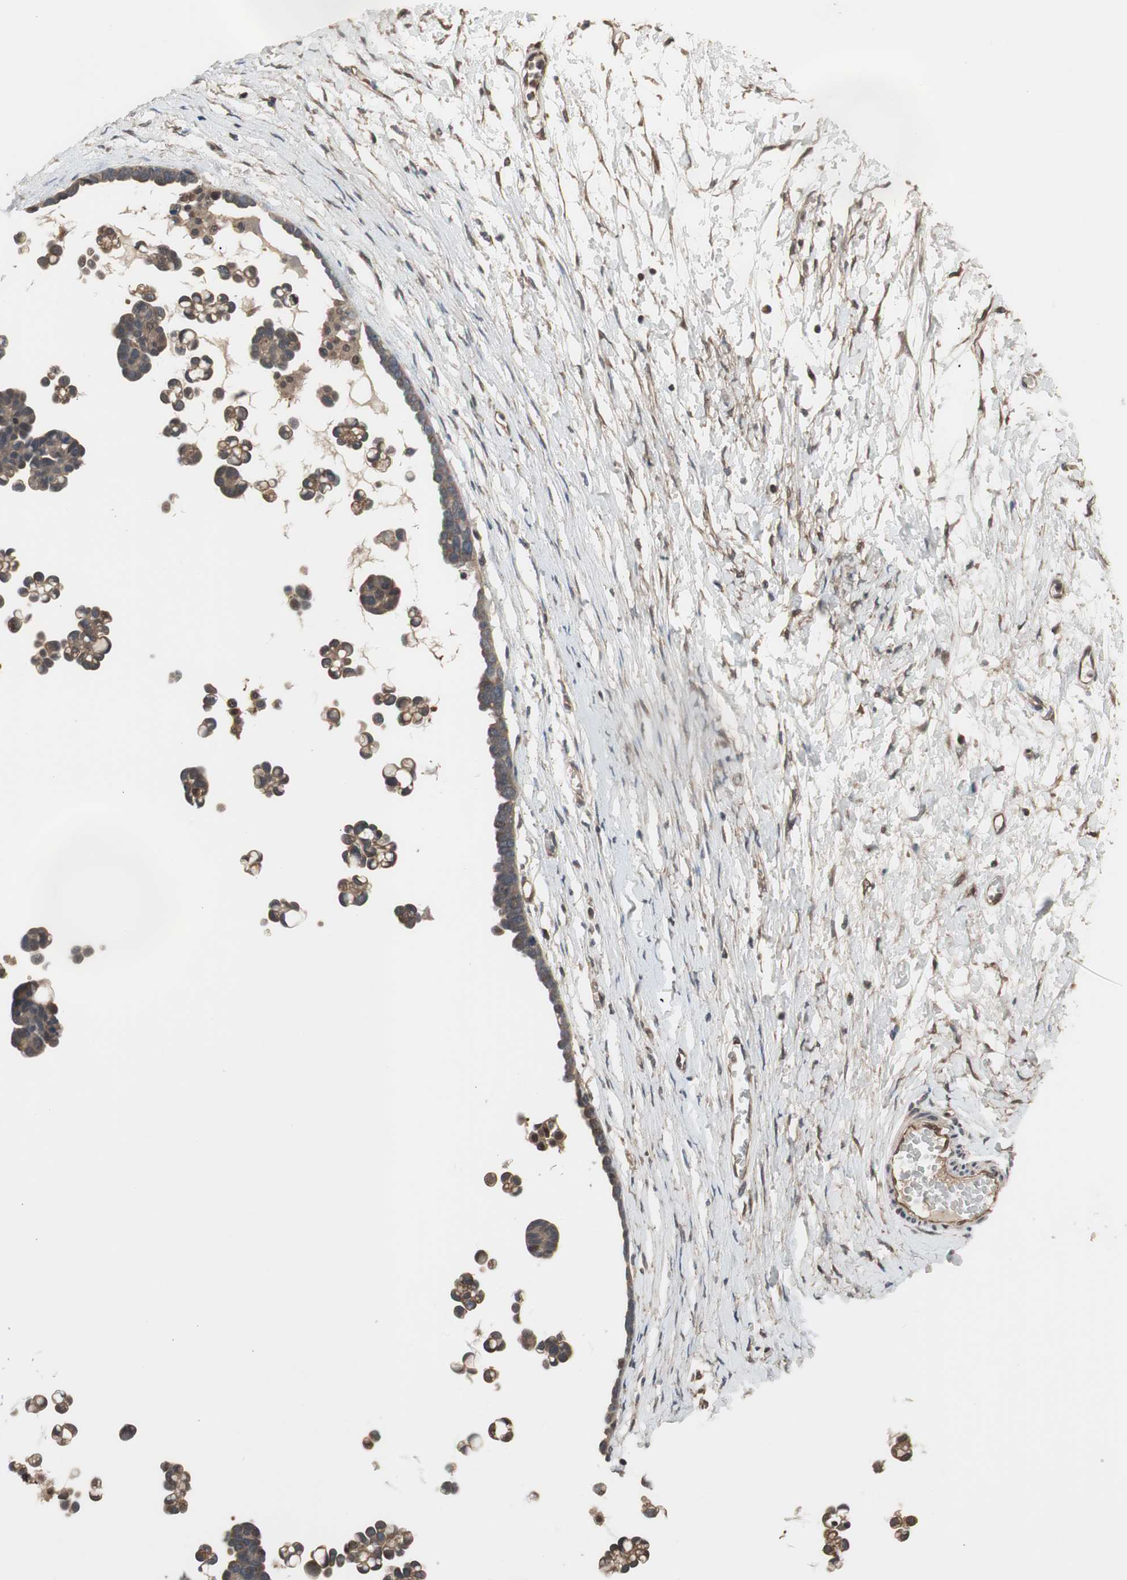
{"staining": {"intensity": "moderate", "quantity": ">75%", "location": "cytoplasmic/membranous"}, "tissue": "ovarian cancer", "cell_type": "Tumor cells", "image_type": "cancer", "snomed": [{"axis": "morphology", "description": "Cystadenocarcinoma, serous, NOS"}, {"axis": "topography", "description": "Ovary"}], "caption": "Immunohistochemical staining of human ovarian serous cystadenocarcinoma exhibits medium levels of moderate cytoplasmic/membranous staining in approximately >75% of tumor cells. Using DAB (brown) and hematoxylin (blue) stains, captured at high magnification using brightfield microscopy.", "gene": "PNPLA7", "patient": {"sex": "female", "age": 54}}